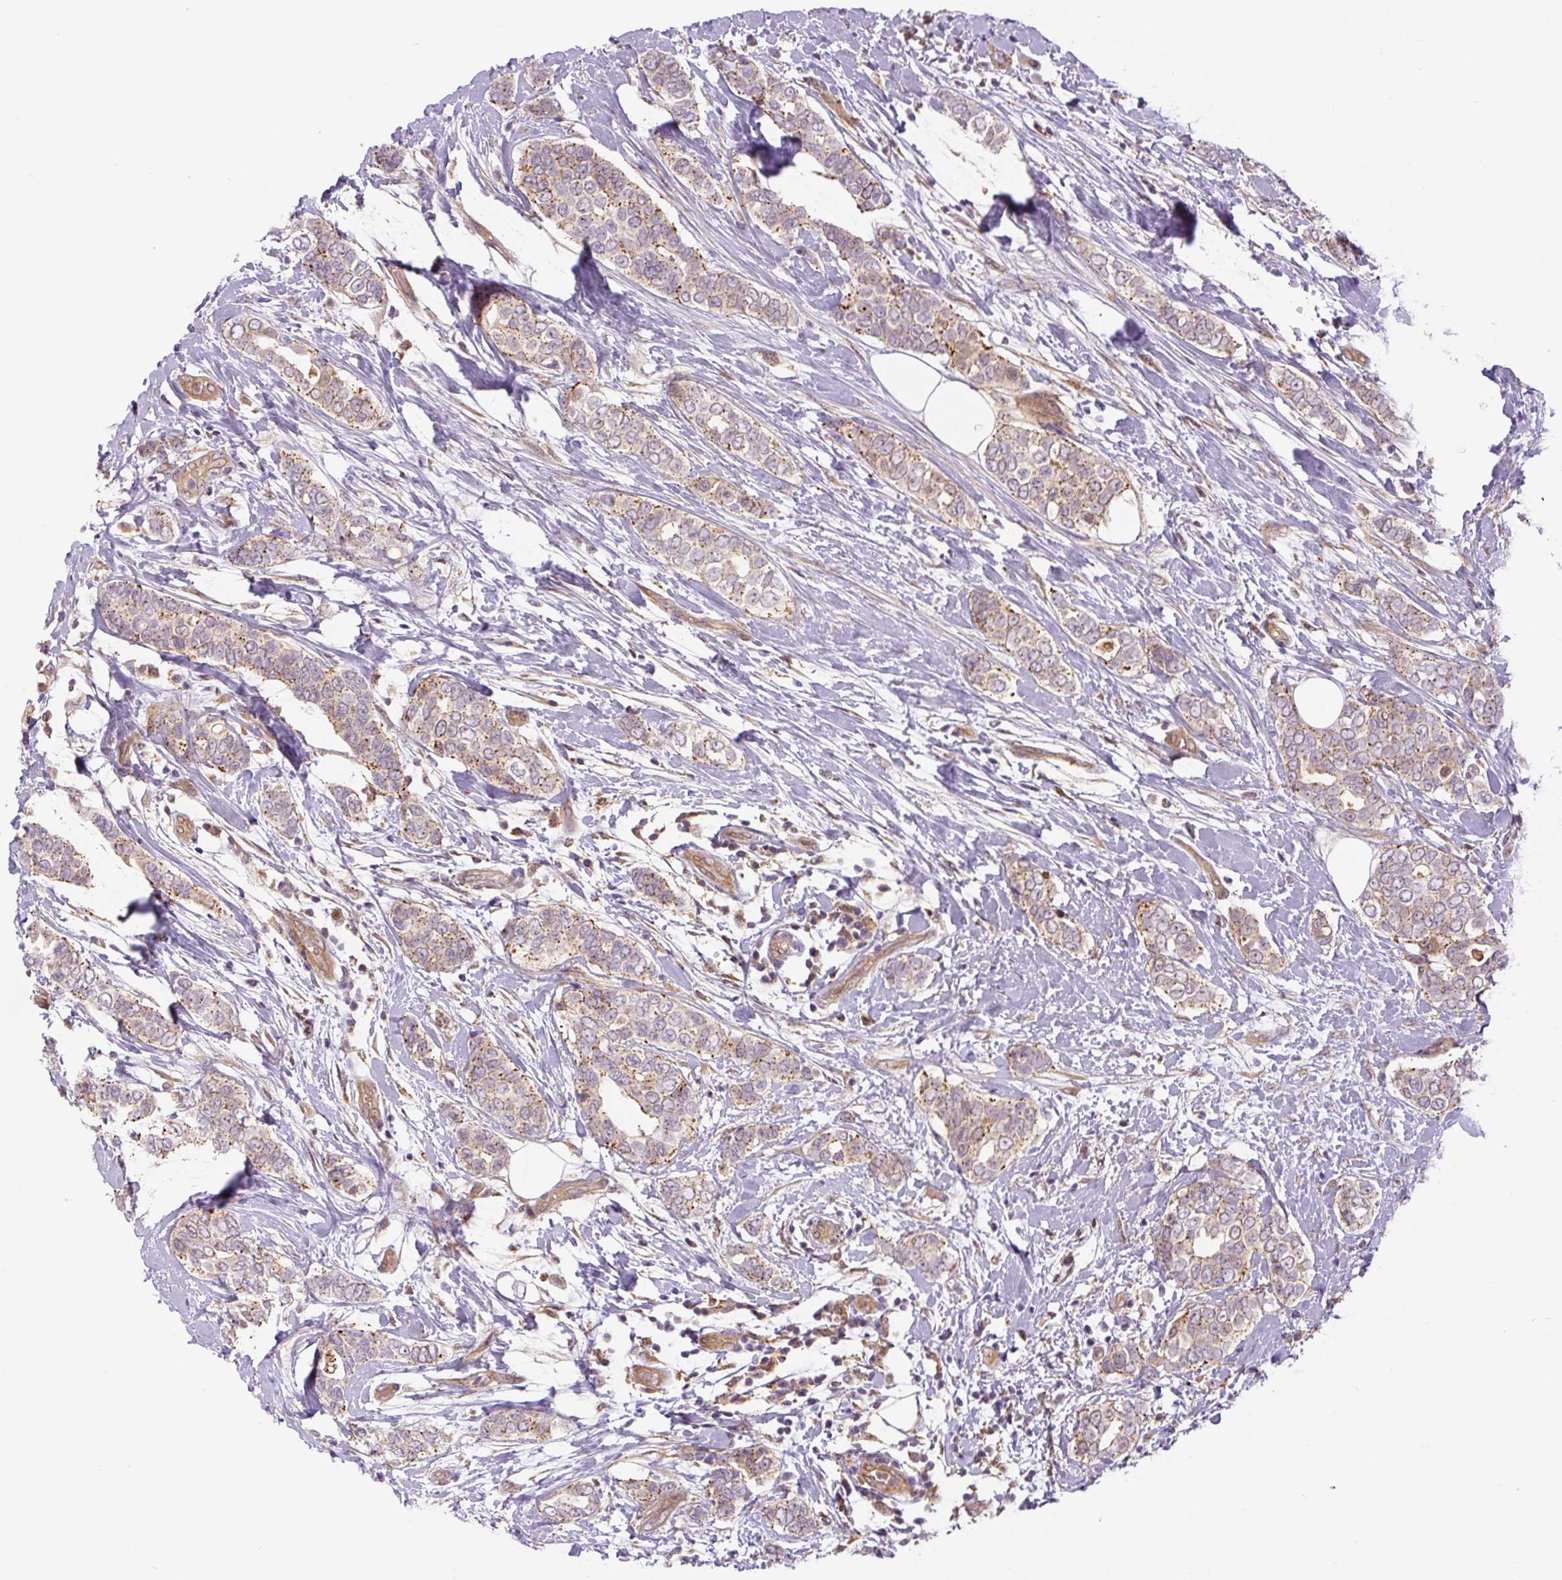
{"staining": {"intensity": "moderate", "quantity": "25%-75%", "location": "cytoplasmic/membranous"}, "tissue": "breast cancer", "cell_type": "Tumor cells", "image_type": "cancer", "snomed": [{"axis": "morphology", "description": "Lobular carcinoma"}, {"axis": "topography", "description": "Breast"}], "caption": "Immunohistochemistry (DAB) staining of lobular carcinoma (breast) exhibits moderate cytoplasmic/membranous protein staining in approximately 25%-75% of tumor cells. (DAB (3,3'-diaminobenzidine) = brown stain, brightfield microscopy at high magnification).", "gene": "ZSWIM7", "patient": {"sex": "female", "age": 51}}